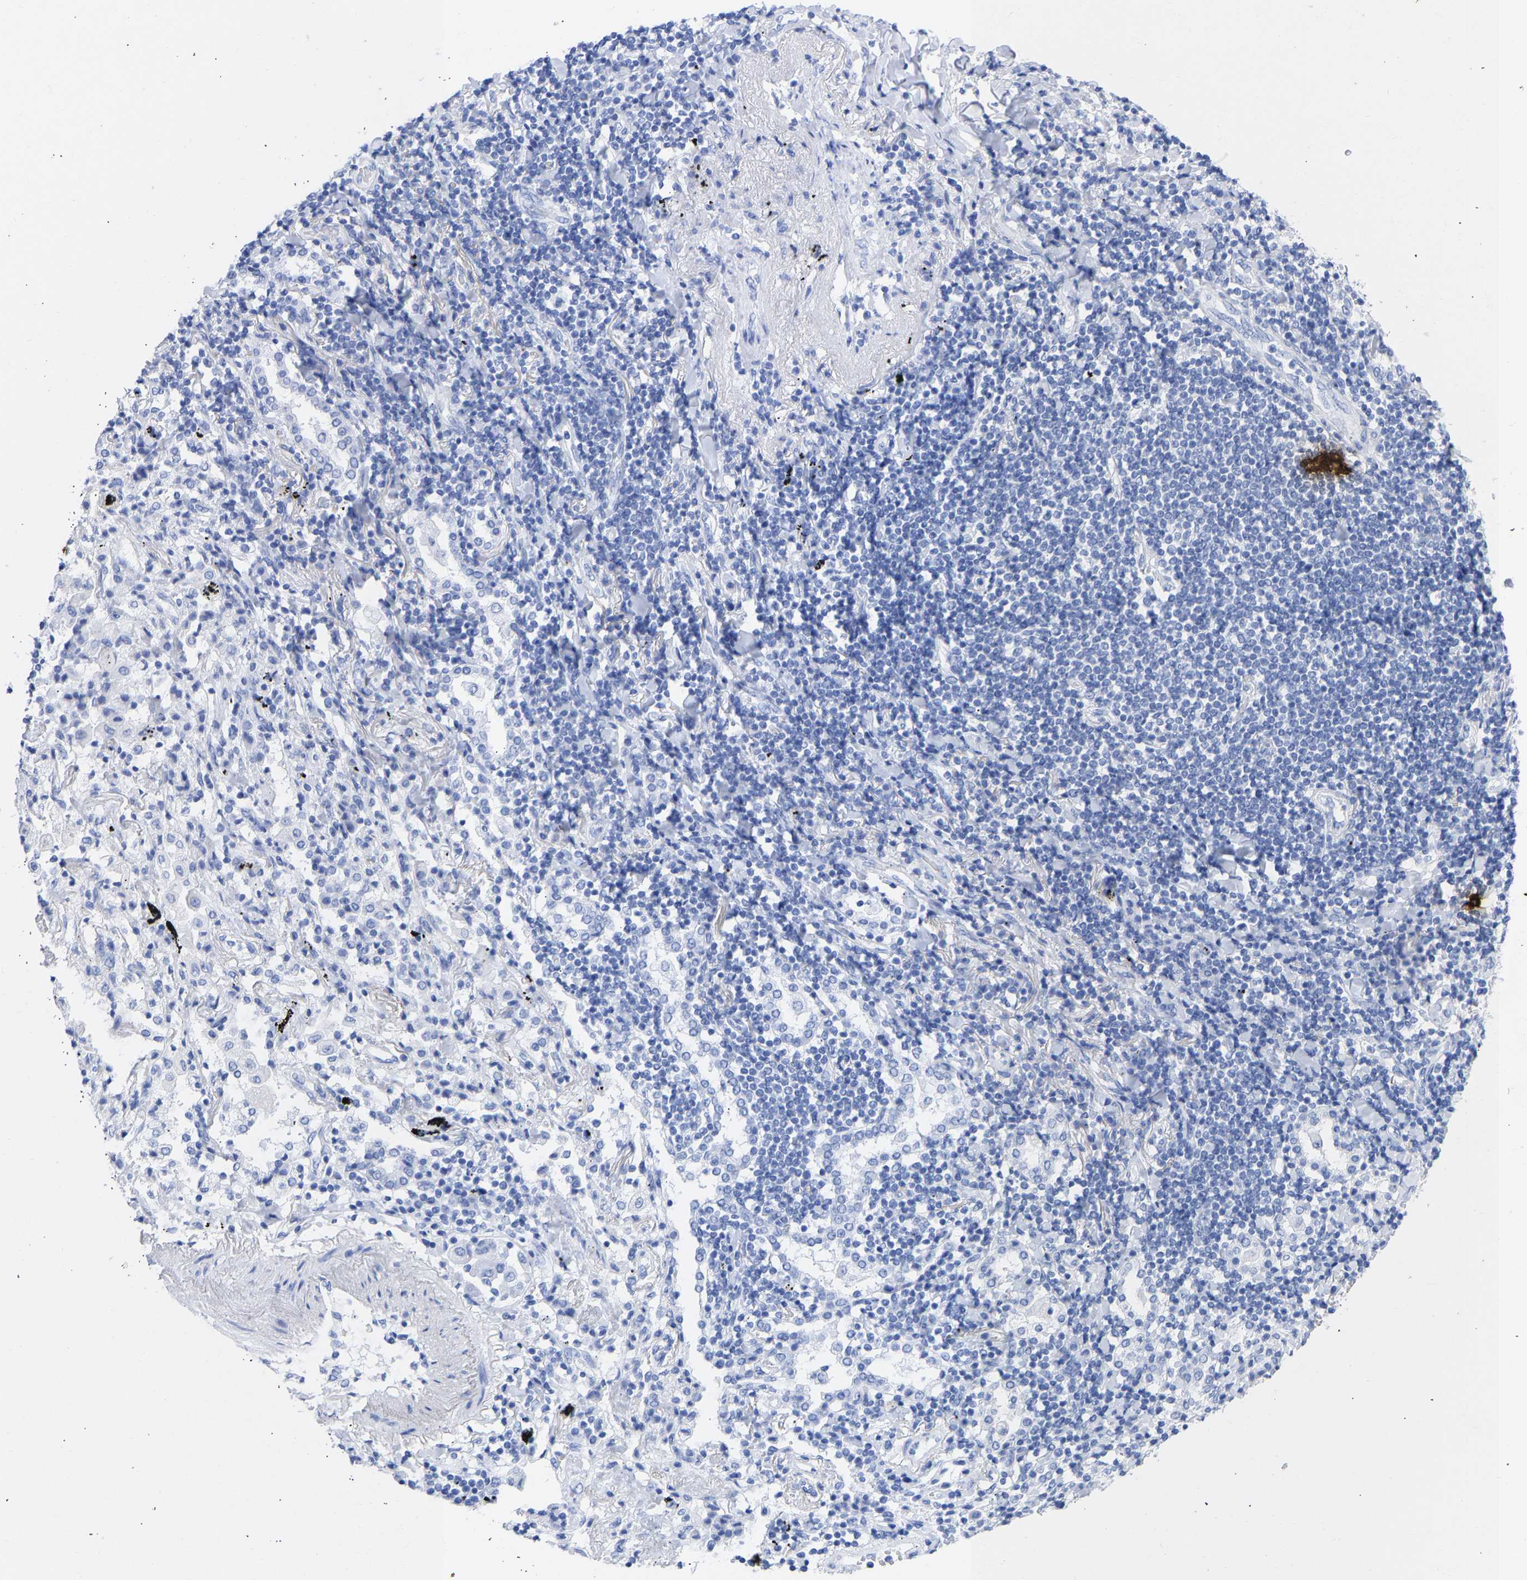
{"staining": {"intensity": "negative", "quantity": "none", "location": "none"}, "tissue": "lung cancer", "cell_type": "Tumor cells", "image_type": "cancer", "snomed": [{"axis": "morphology", "description": "Adenocarcinoma, NOS"}, {"axis": "topography", "description": "Lung"}], "caption": "The immunohistochemistry micrograph has no significant expression in tumor cells of lung cancer tissue.", "gene": "KRT1", "patient": {"sex": "female", "age": 65}}